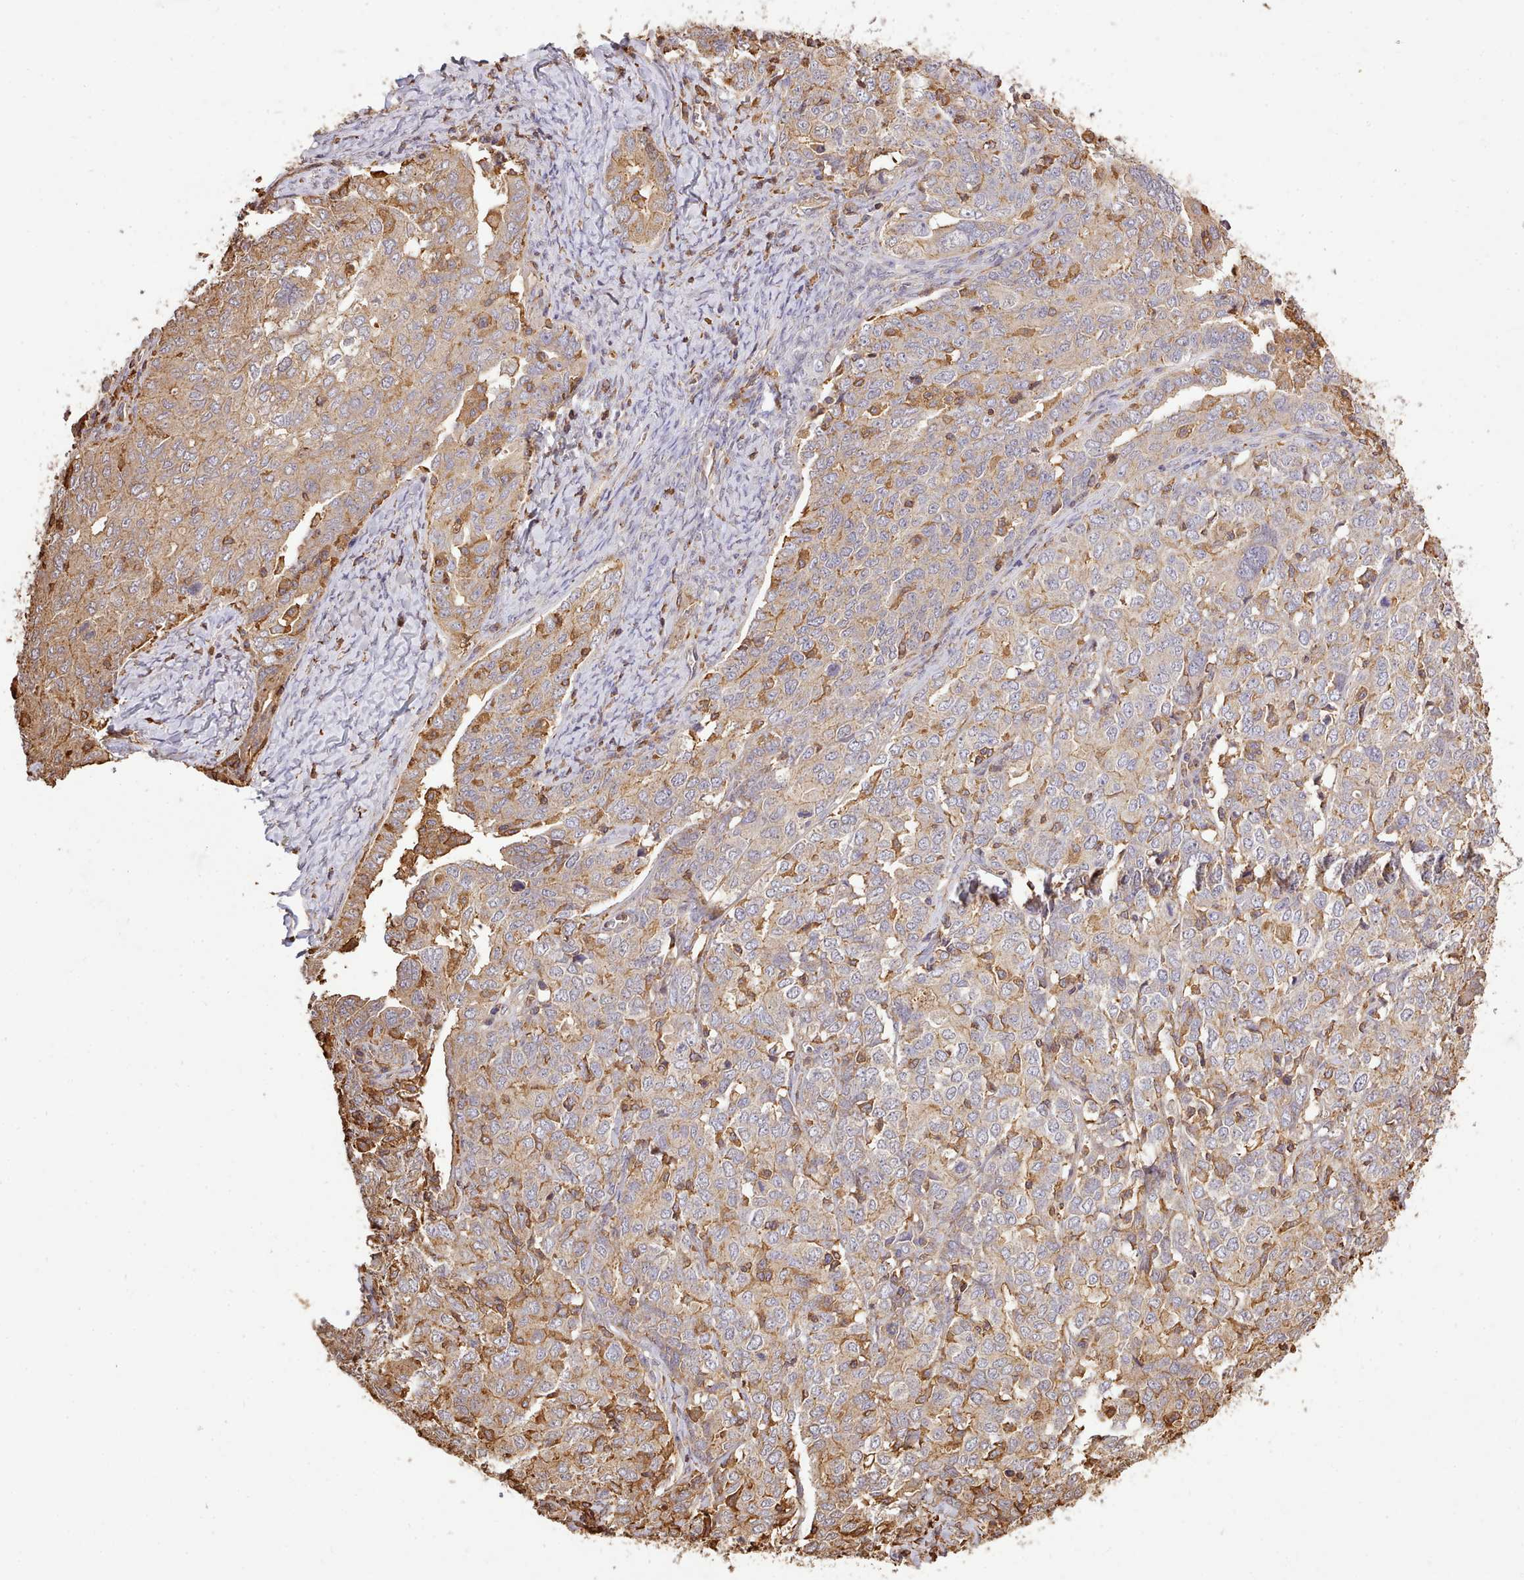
{"staining": {"intensity": "moderate", "quantity": "25%-75%", "location": "cytoplasmic/membranous"}, "tissue": "ovarian cancer", "cell_type": "Tumor cells", "image_type": "cancer", "snomed": [{"axis": "morphology", "description": "Carcinoma, endometroid"}, {"axis": "topography", "description": "Ovary"}], "caption": "Protein expression analysis of human ovarian endometroid carcinoma reveals moderate cytoplasmic/membranous staining in about 25%-75% of tumor cells.", "gene": "CAPZA1", "patient": {"sex": "female", "age": 62}}